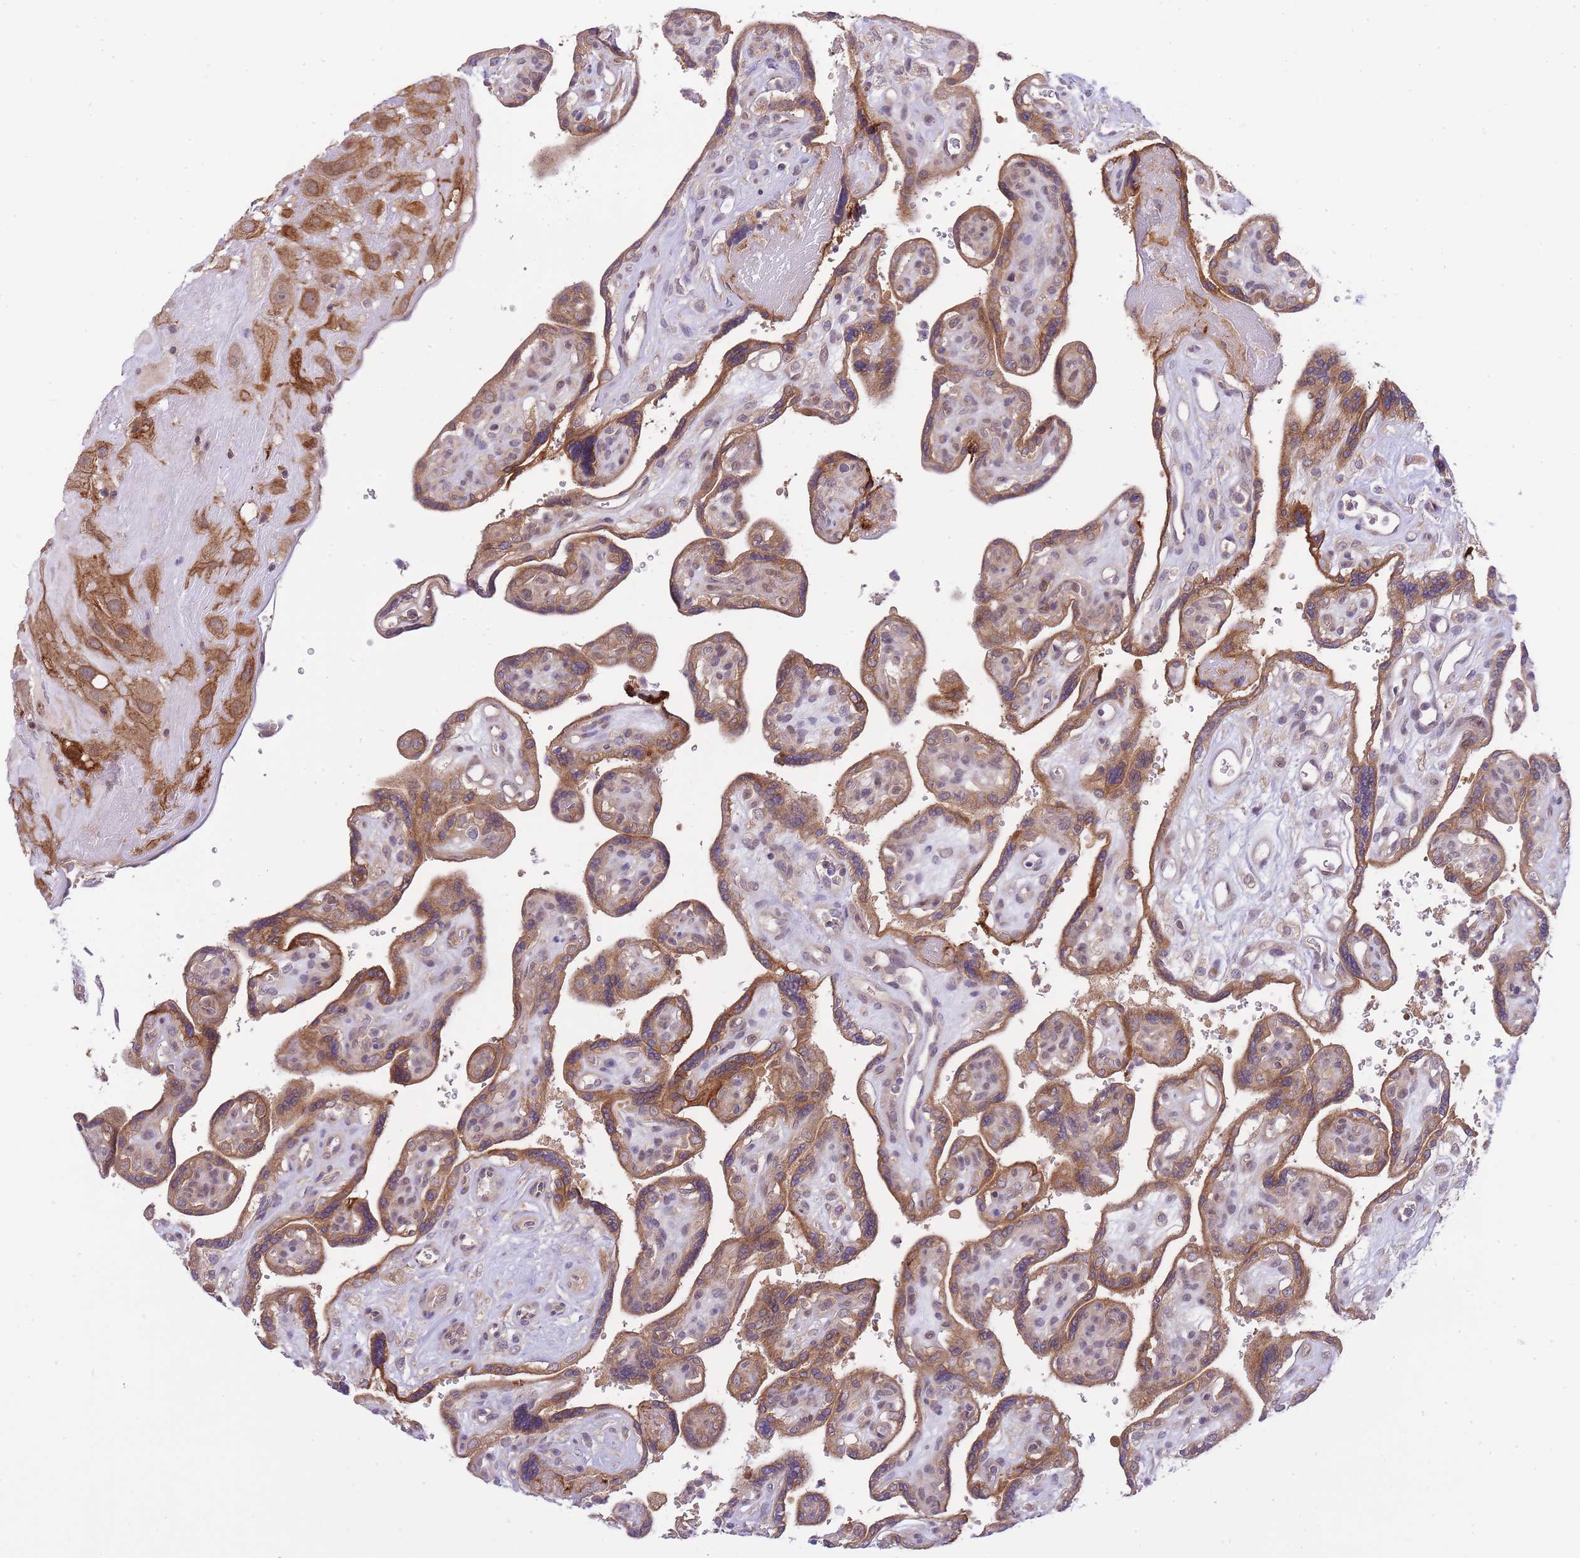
{"staining": {"intensity": "strong", "quantity": ">75%", "location": "cytoplasmic/membranous"}, "tissue": "placenta", "cell_type": "Decidual cells", "image_type": "normal", "snomed": [{"axis": "morphology", "description": "Normal tissue, NOS"}, {"axis": "topography", "description": "Placenta"}], "caption": "Immunohistochemistry (IHC) histopathology image of benign human placenta stained for a protein (brown), which exhibits high levels of strong cytoplasmic/membranous staining in approximately >75% of decidual cells.", "gene": "EIF2B2", "patient": {"sex": "female", "age": 39}}